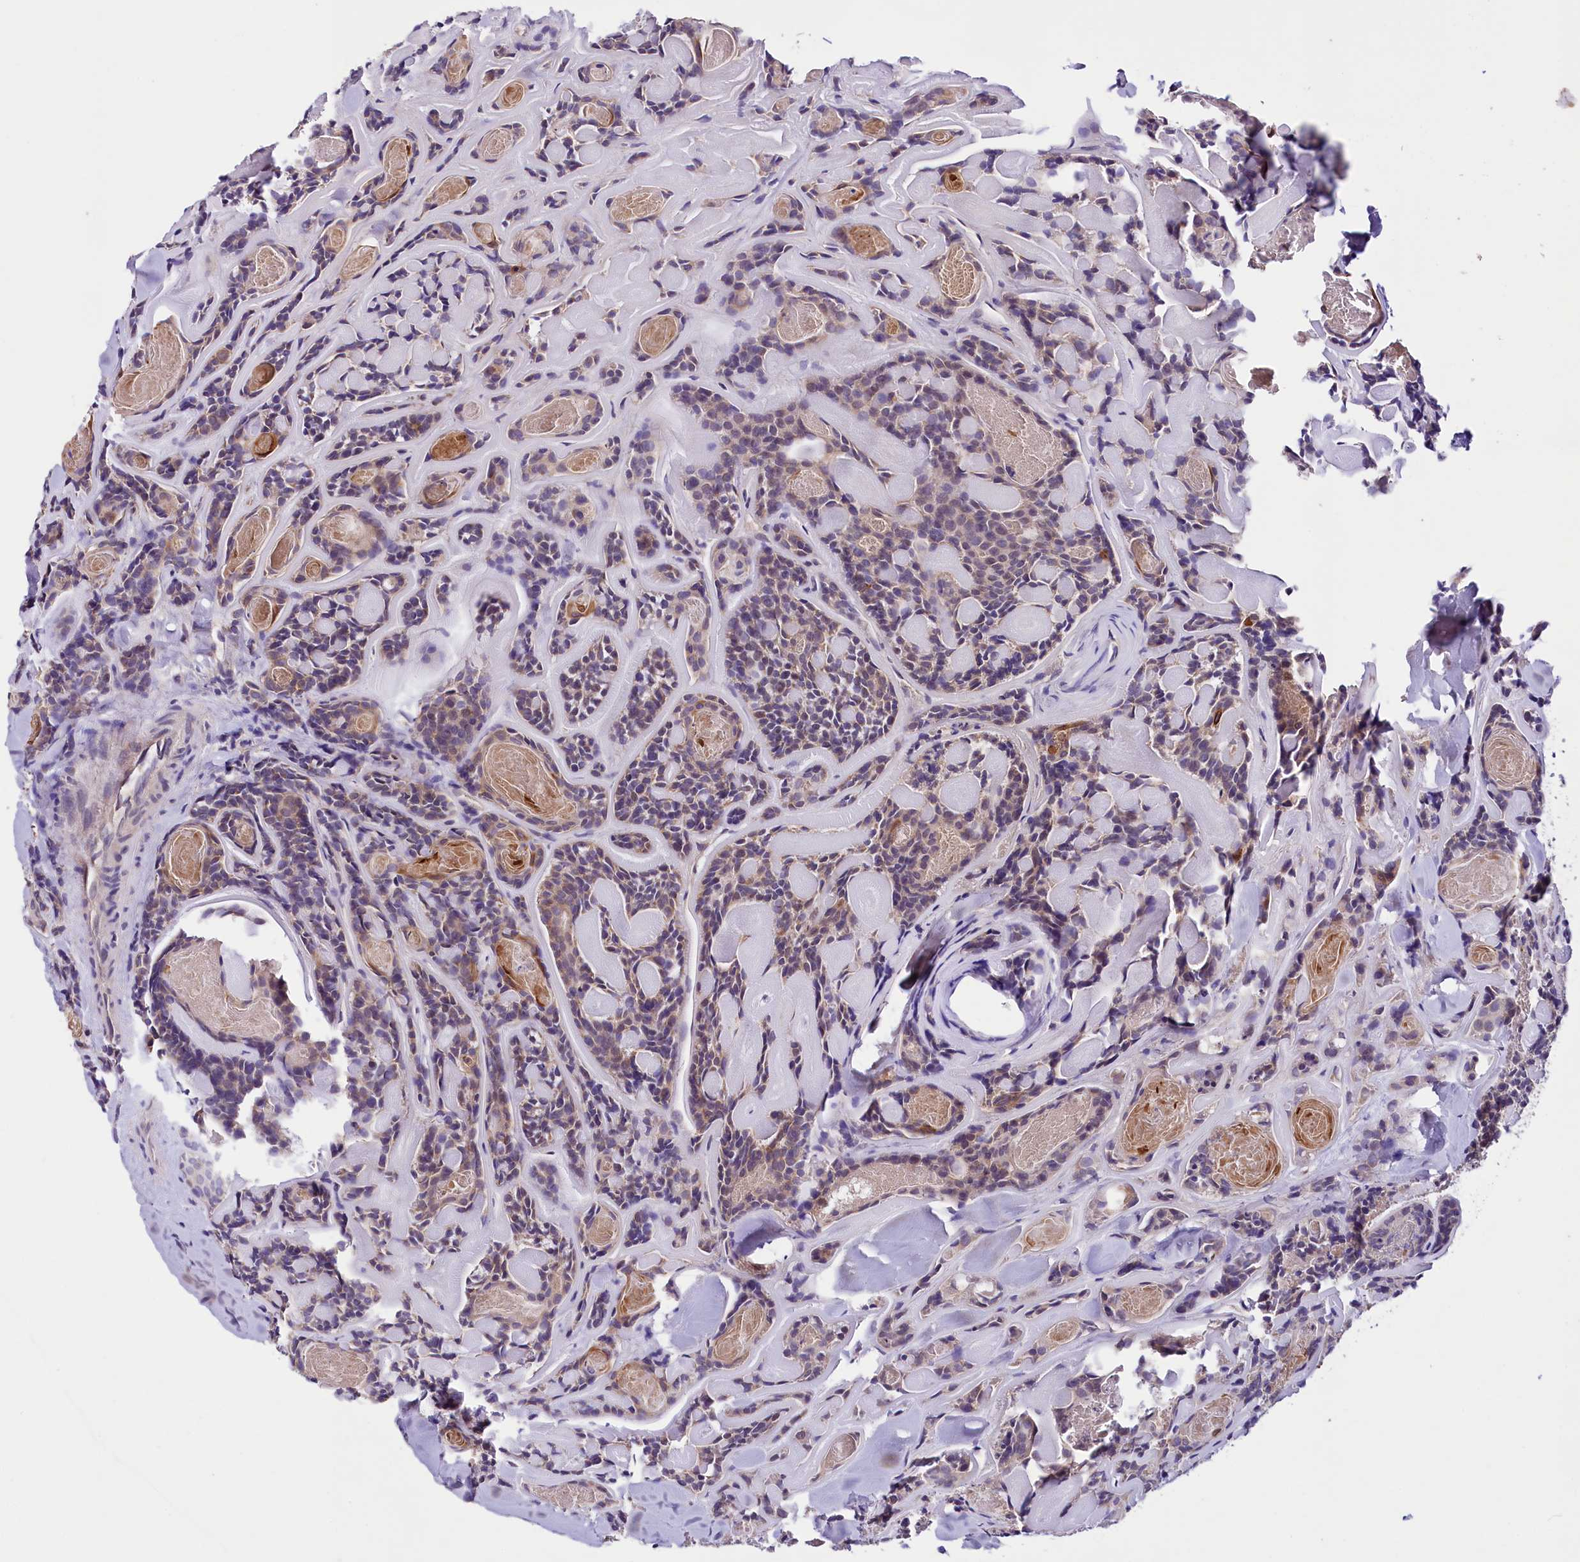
{"staining": {"intensity": "weak", "quantity": "<25%", "location": "cytoplasmic/membranous"}, "tissue": "head and neck cancer", "cell_type": "Tumor cells", "image_type": "cancer", "snomed": [{"axis": "morphology", "description": "Adenocarcinoma, NOS"}, {"axis": "topography", "description": "Salivary gland"}, {"axis": "topography", "description": "Head-Neck"}], "caption": "Head and neck cancer was stained to show a protein in brown. There is no significant staining in tumor cells.", "gene": "ZNF45", "patient": {"sex": "female", "age": 63}}